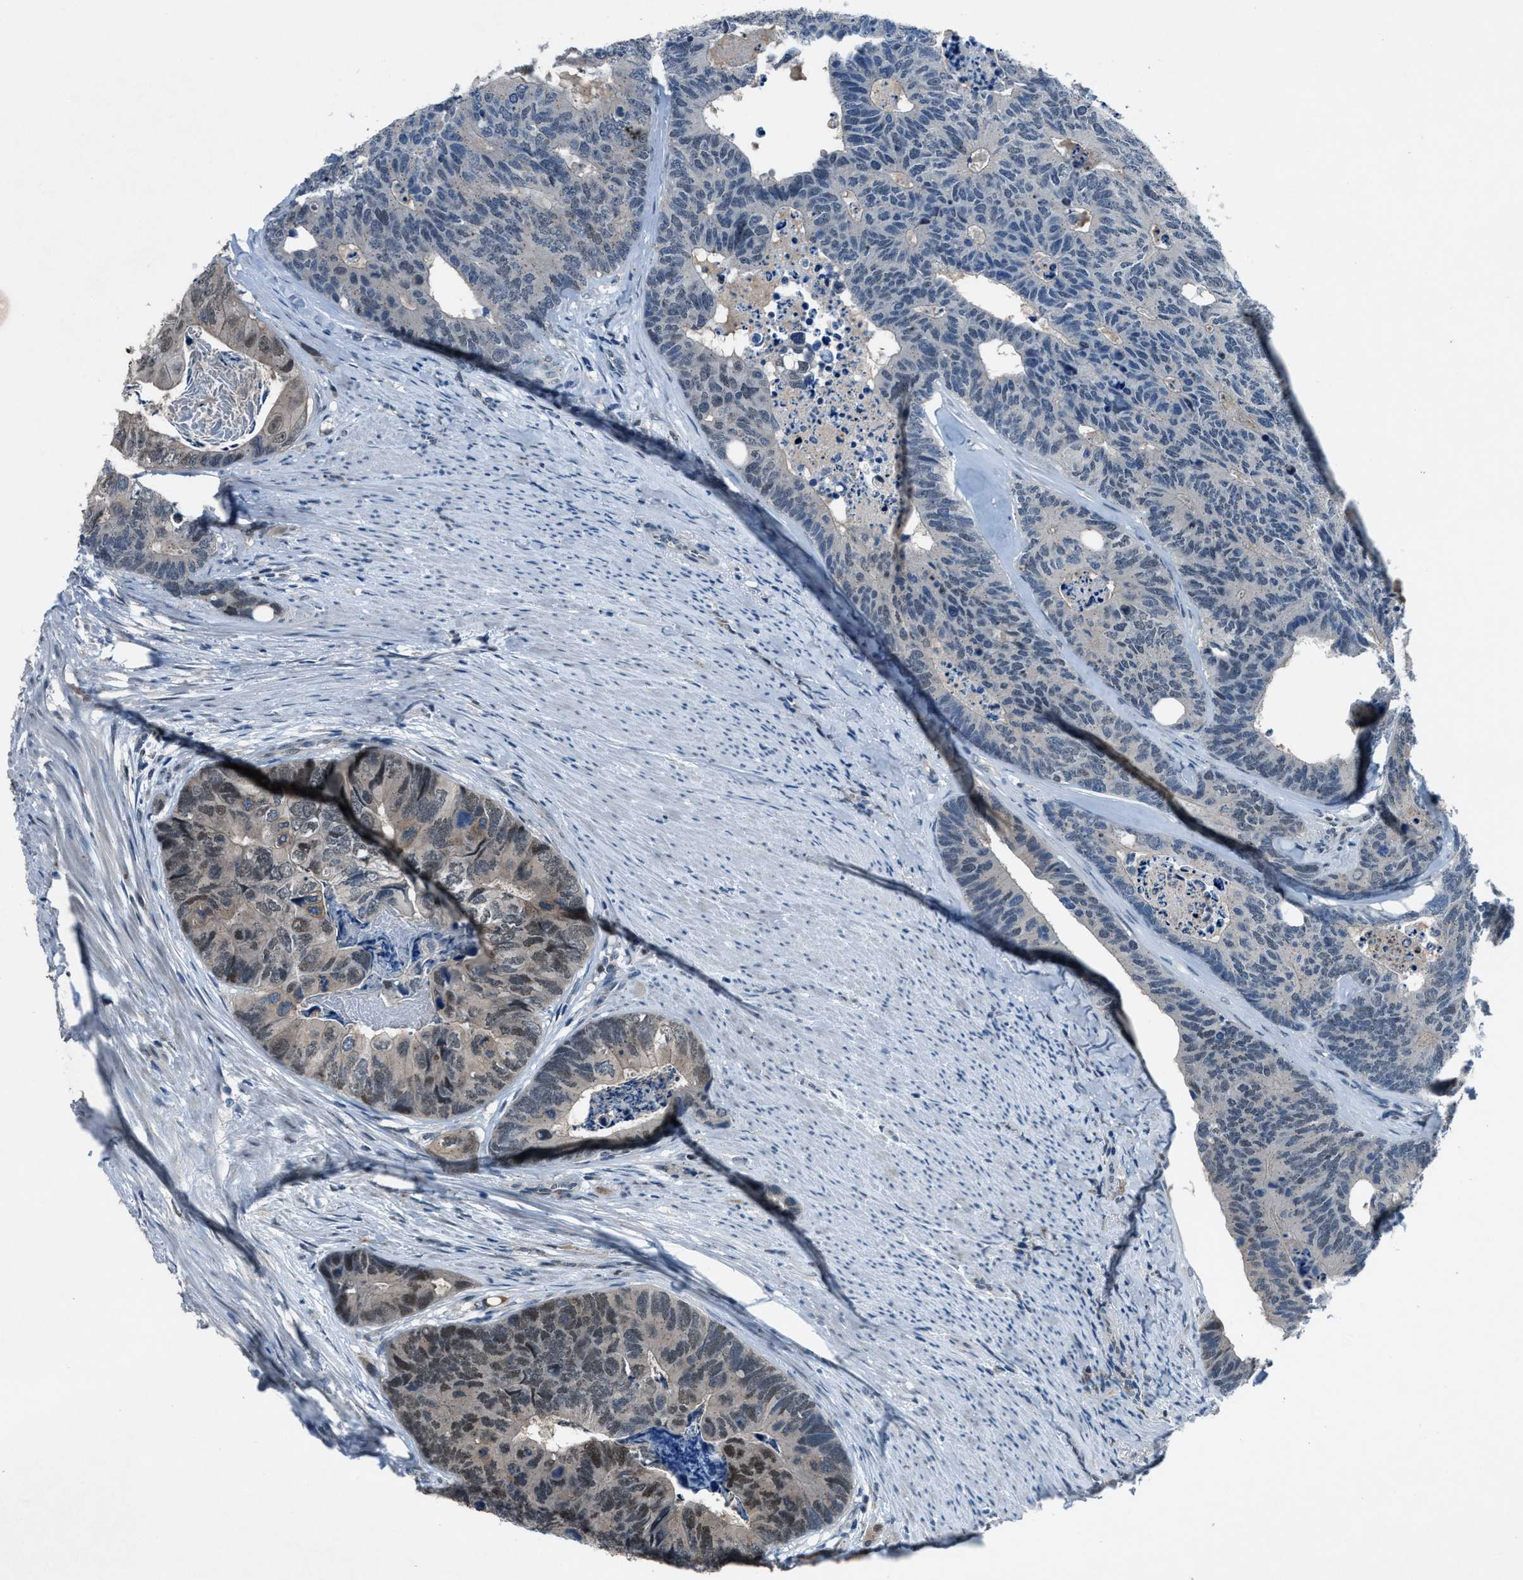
{"staining": {"intensity": "moderate", "quantity": "<25%", "location": "cytoplasmic/membranous,nuclear"}, "tissue": "colorectal cancer", "cell_type": "Tumor cells", "image_type": "cancer", "snomed": [{"axis": "morphology", "description": "Adenocarcinoma, NOS"}, {"axis": "topography", "description": "Colon"}], "caption": "Immunohistochemistry (DAB (3,3'-diaminobenzidine)) staining of colorectal cancer shows moderate cytoplasmic/membranous and nuclear protein staining in about <25% of tumor cells.", "gene": "DUSP19", "patient": {"sex": "female", "age": 67}}